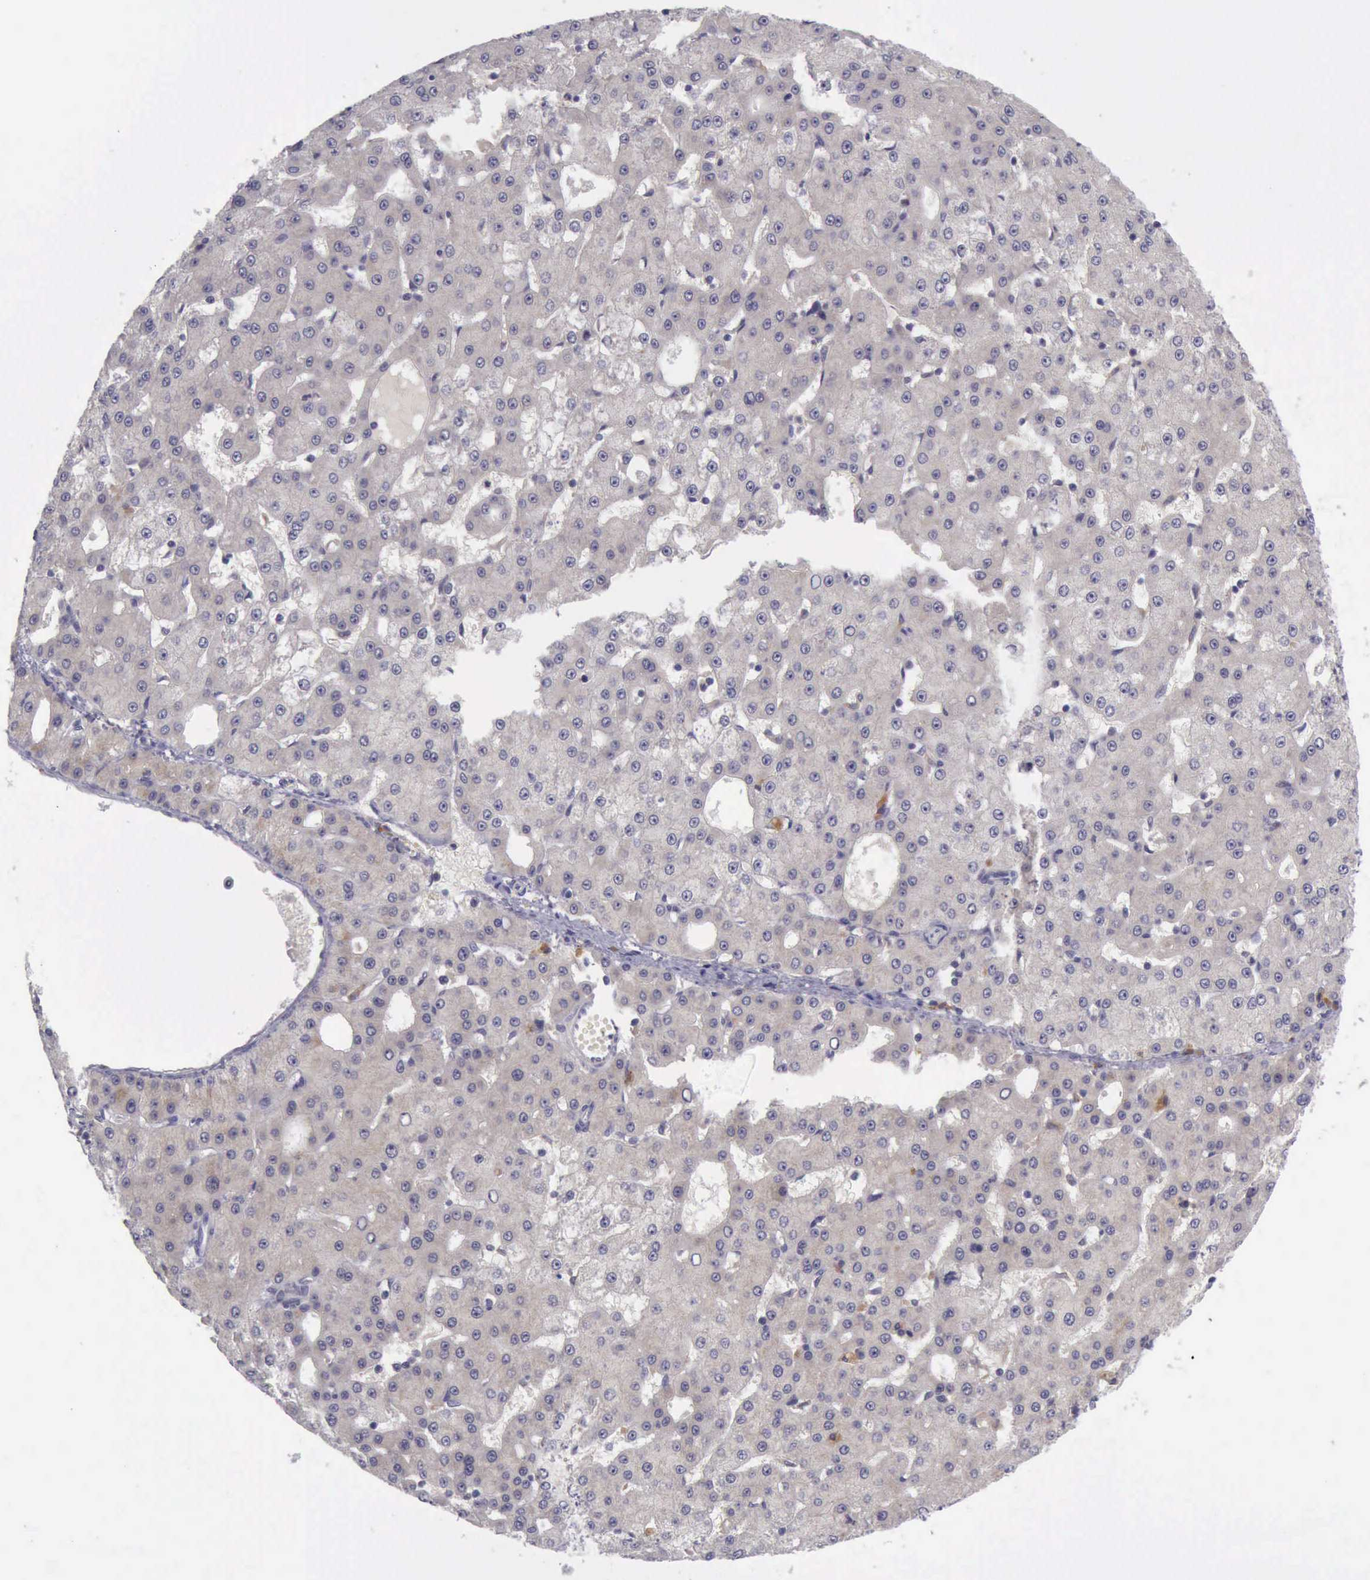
{"staining": {"intensity": "weak", "quantity": ">75%", "location": "cytoplasmic/membranous"}, "tissue": "liver cancer", "cell_type": "Tumor cells", "image_type": "cancer", "snomed": [{"axis": "morphology", "description": "Carcinoma, Hepatocellular, NOS"}, {"axis": "topography", "description": "Liver"}], "caption": "Tumor cells exhibit low levels of weak cytoplasmic/membranous positivity in approximately >75% of cells in human liver cancer.", "gene": "ARNT2", "patient": {"sex": "male", "age": 47}}